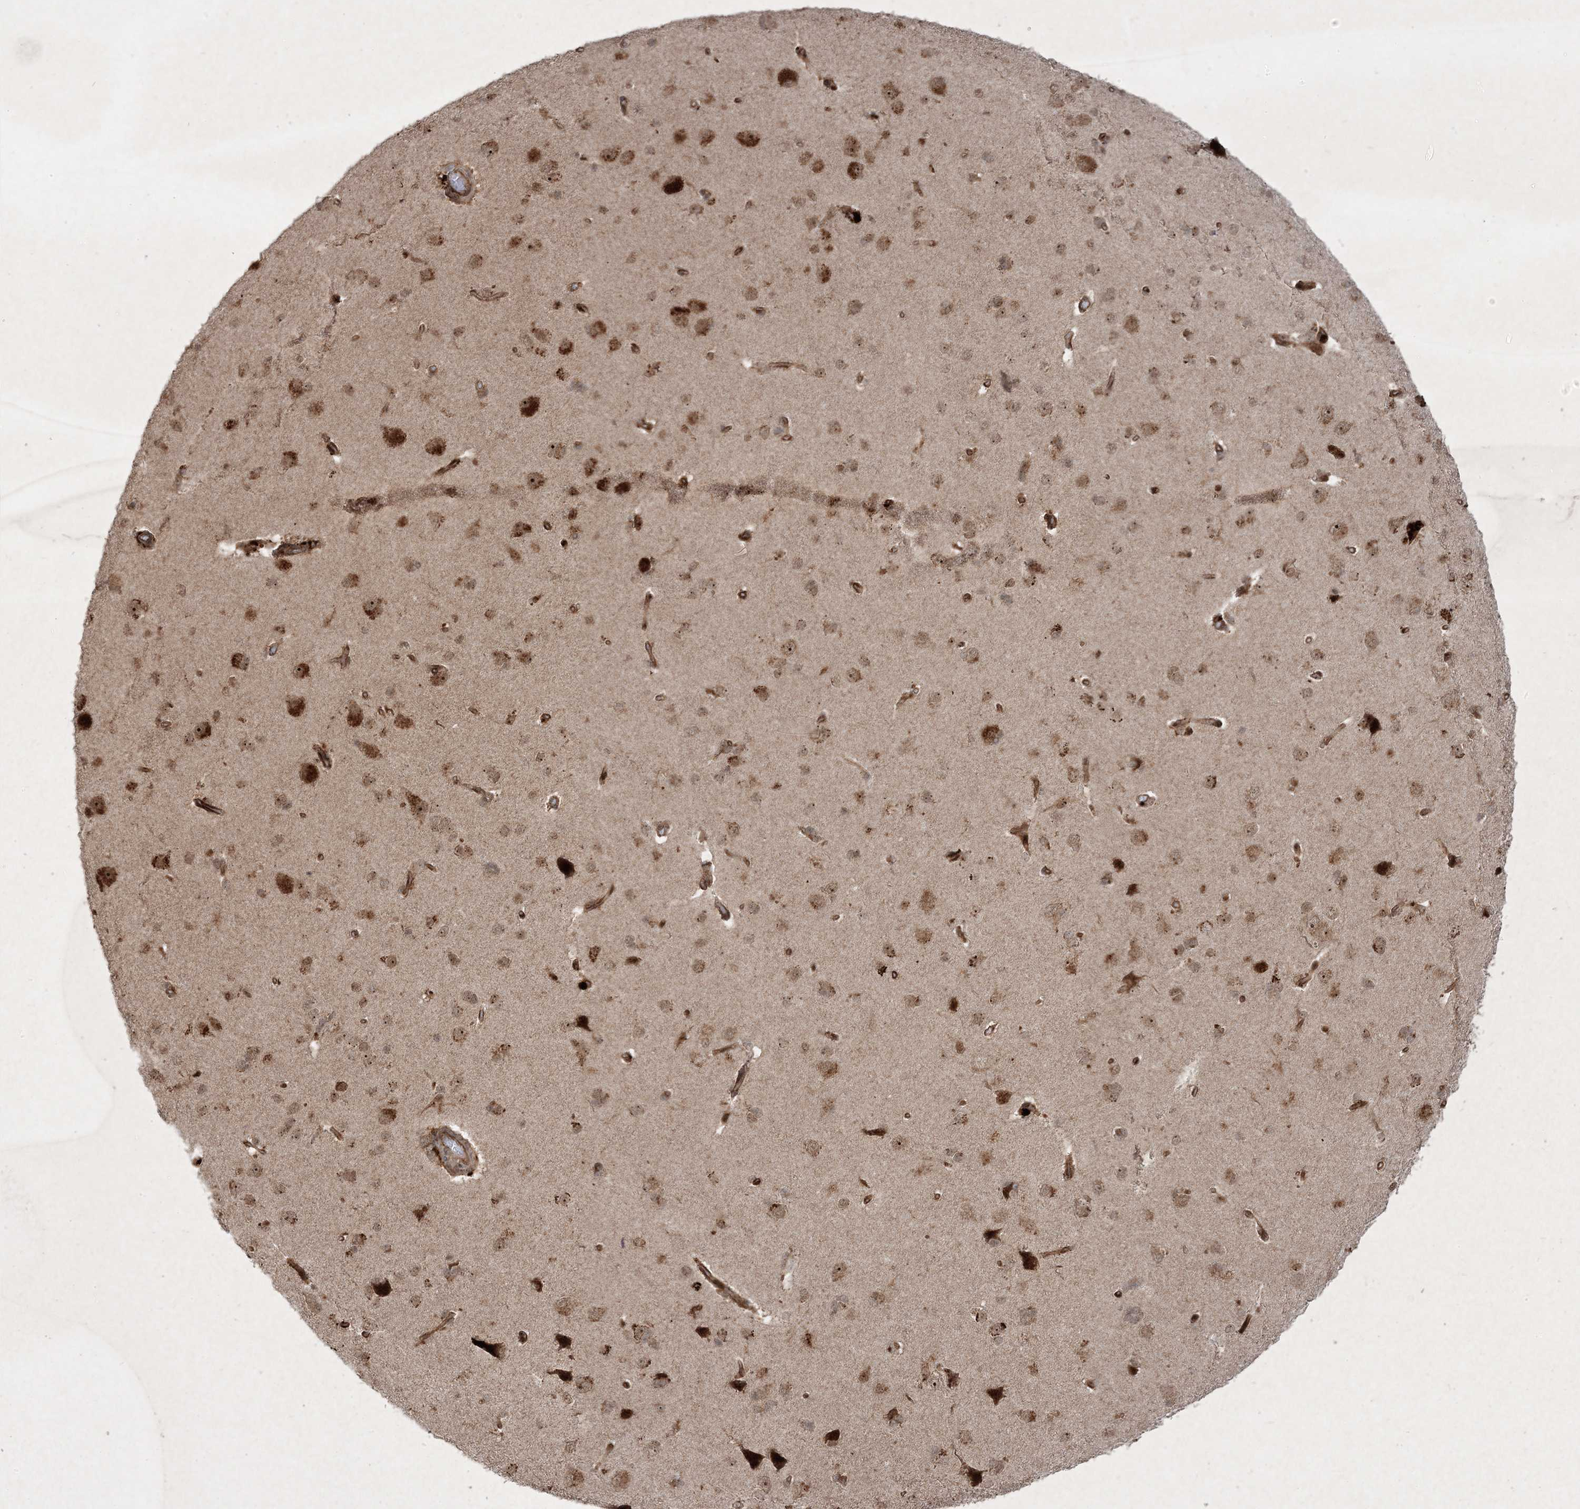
{"staining": {"intensity": "moderate", "quantity": ">75%", "location": "cytoplasmic/membranous"}, "tissue": "cerebral cortex", "cell_type": "Endothelial cells", "image_type": "normal", "snomed": [{"axis": "morphology", "description": "Normal tissue, NOS"}, {"axis": "topography", "description": "Cerebral cortex"}], "caption": "Moderate cytoplasmic/membranous protein staining is appreciated in approximately >75% of endothelial cells in cerebral cortex. The protein is shown in brown color, while the nuclei are stained blue.", "gene": "PLEKHM2", "patient": {"sex": "male", "age": 62}}